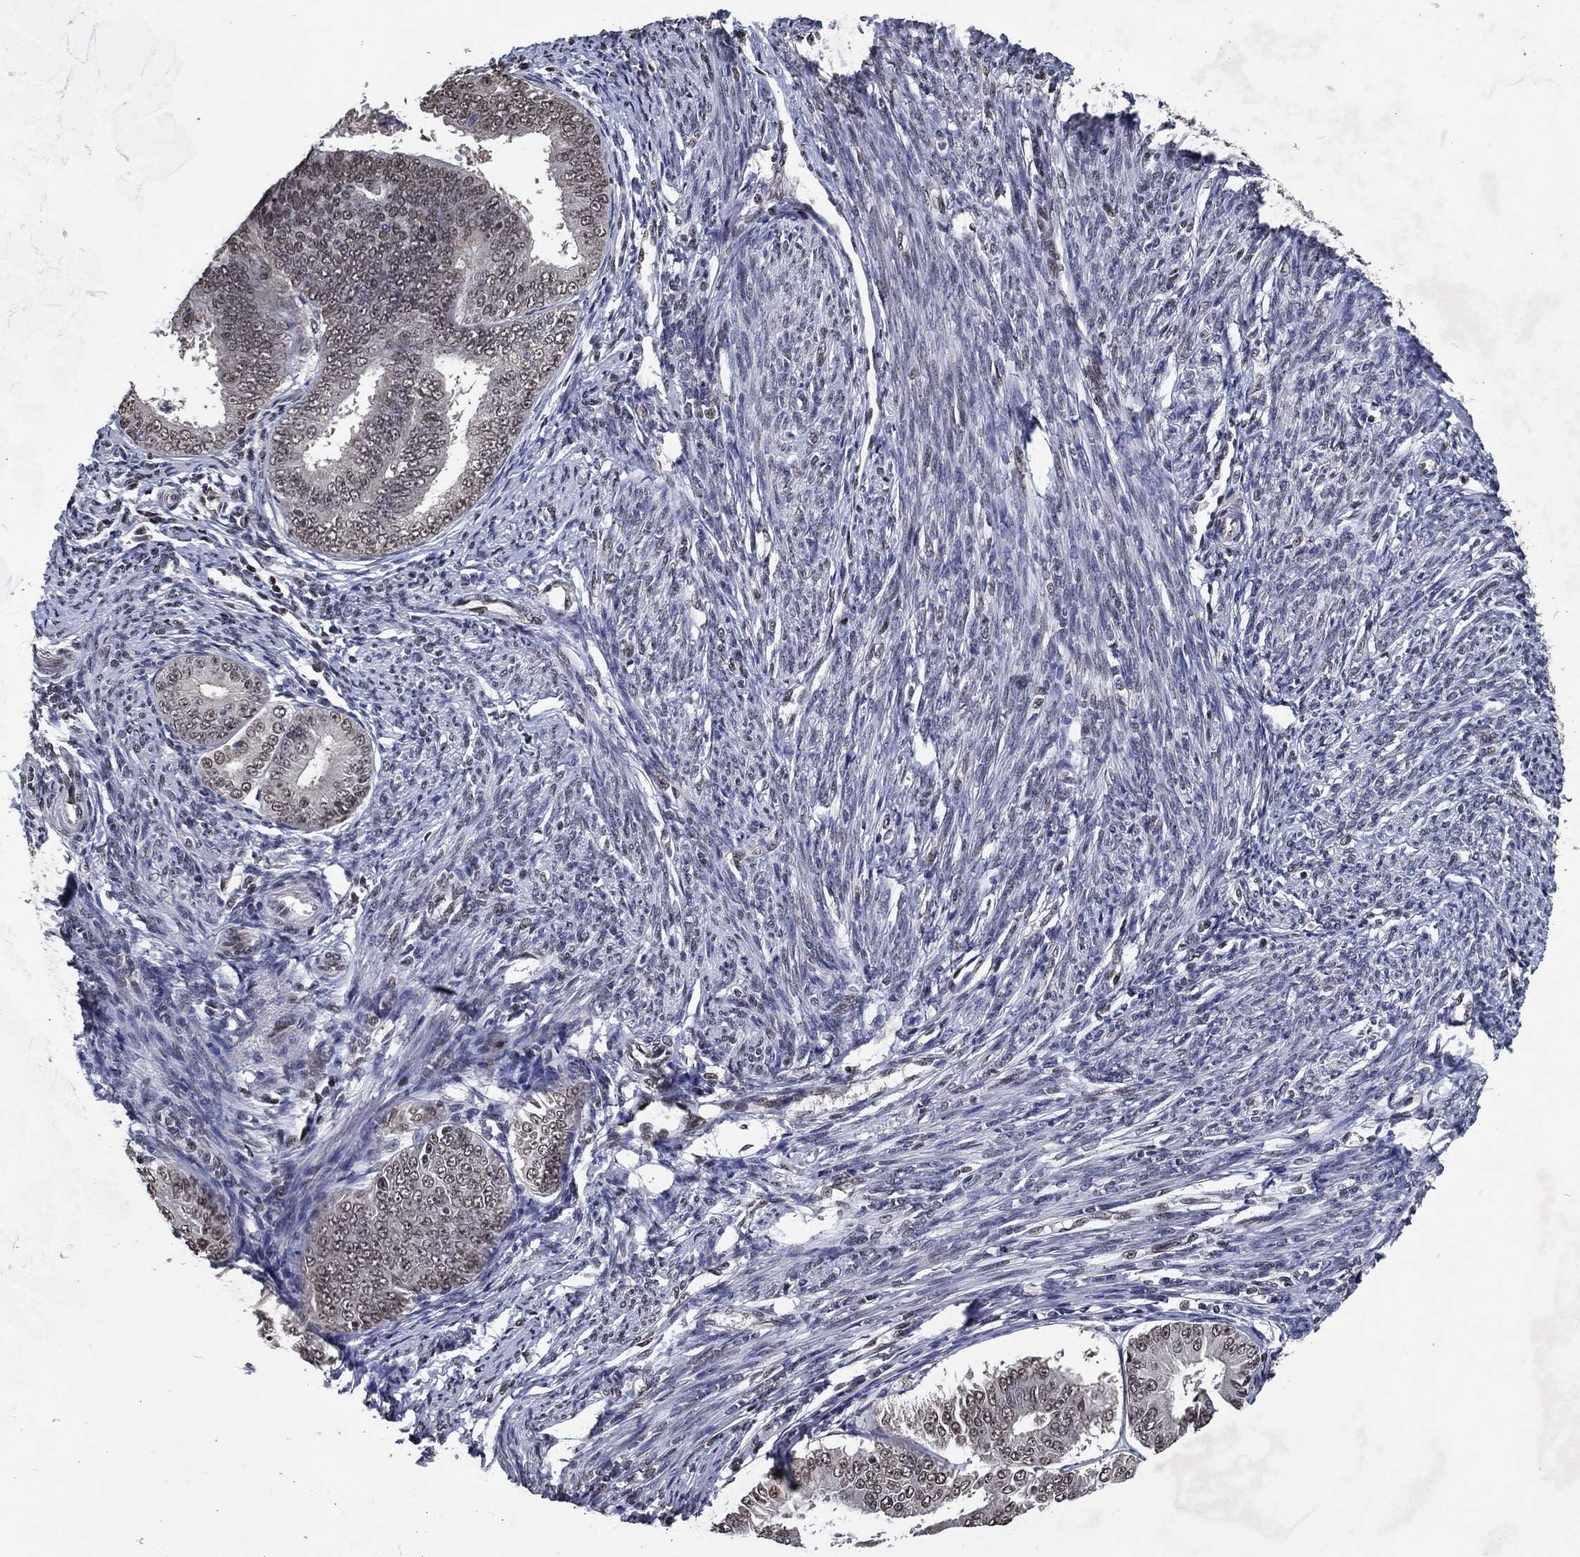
{"staining": {"intensity": "weak", "quantity": "<25%", "location": "nuclear"}, "tissue": "endometrial cancer", "cell_type": "Tumor cells", "image_type": "cancer", "snomed": [{"axis": "morphology", "description": "Adenocarcinoma, NOS"}, {"axis": "topography", "description": "Endometrium"}], "caption": "Immunohistochemistry (IHC) histopathology image of neoplastic tissue: human endometrial adenocarcinoma stained with DAB (3,3'-diaminobenzidine) shows no significant protein staining in tumor cells.", "gene": "ZBTB42", "patient": {"sex": "female", "age": 63}}